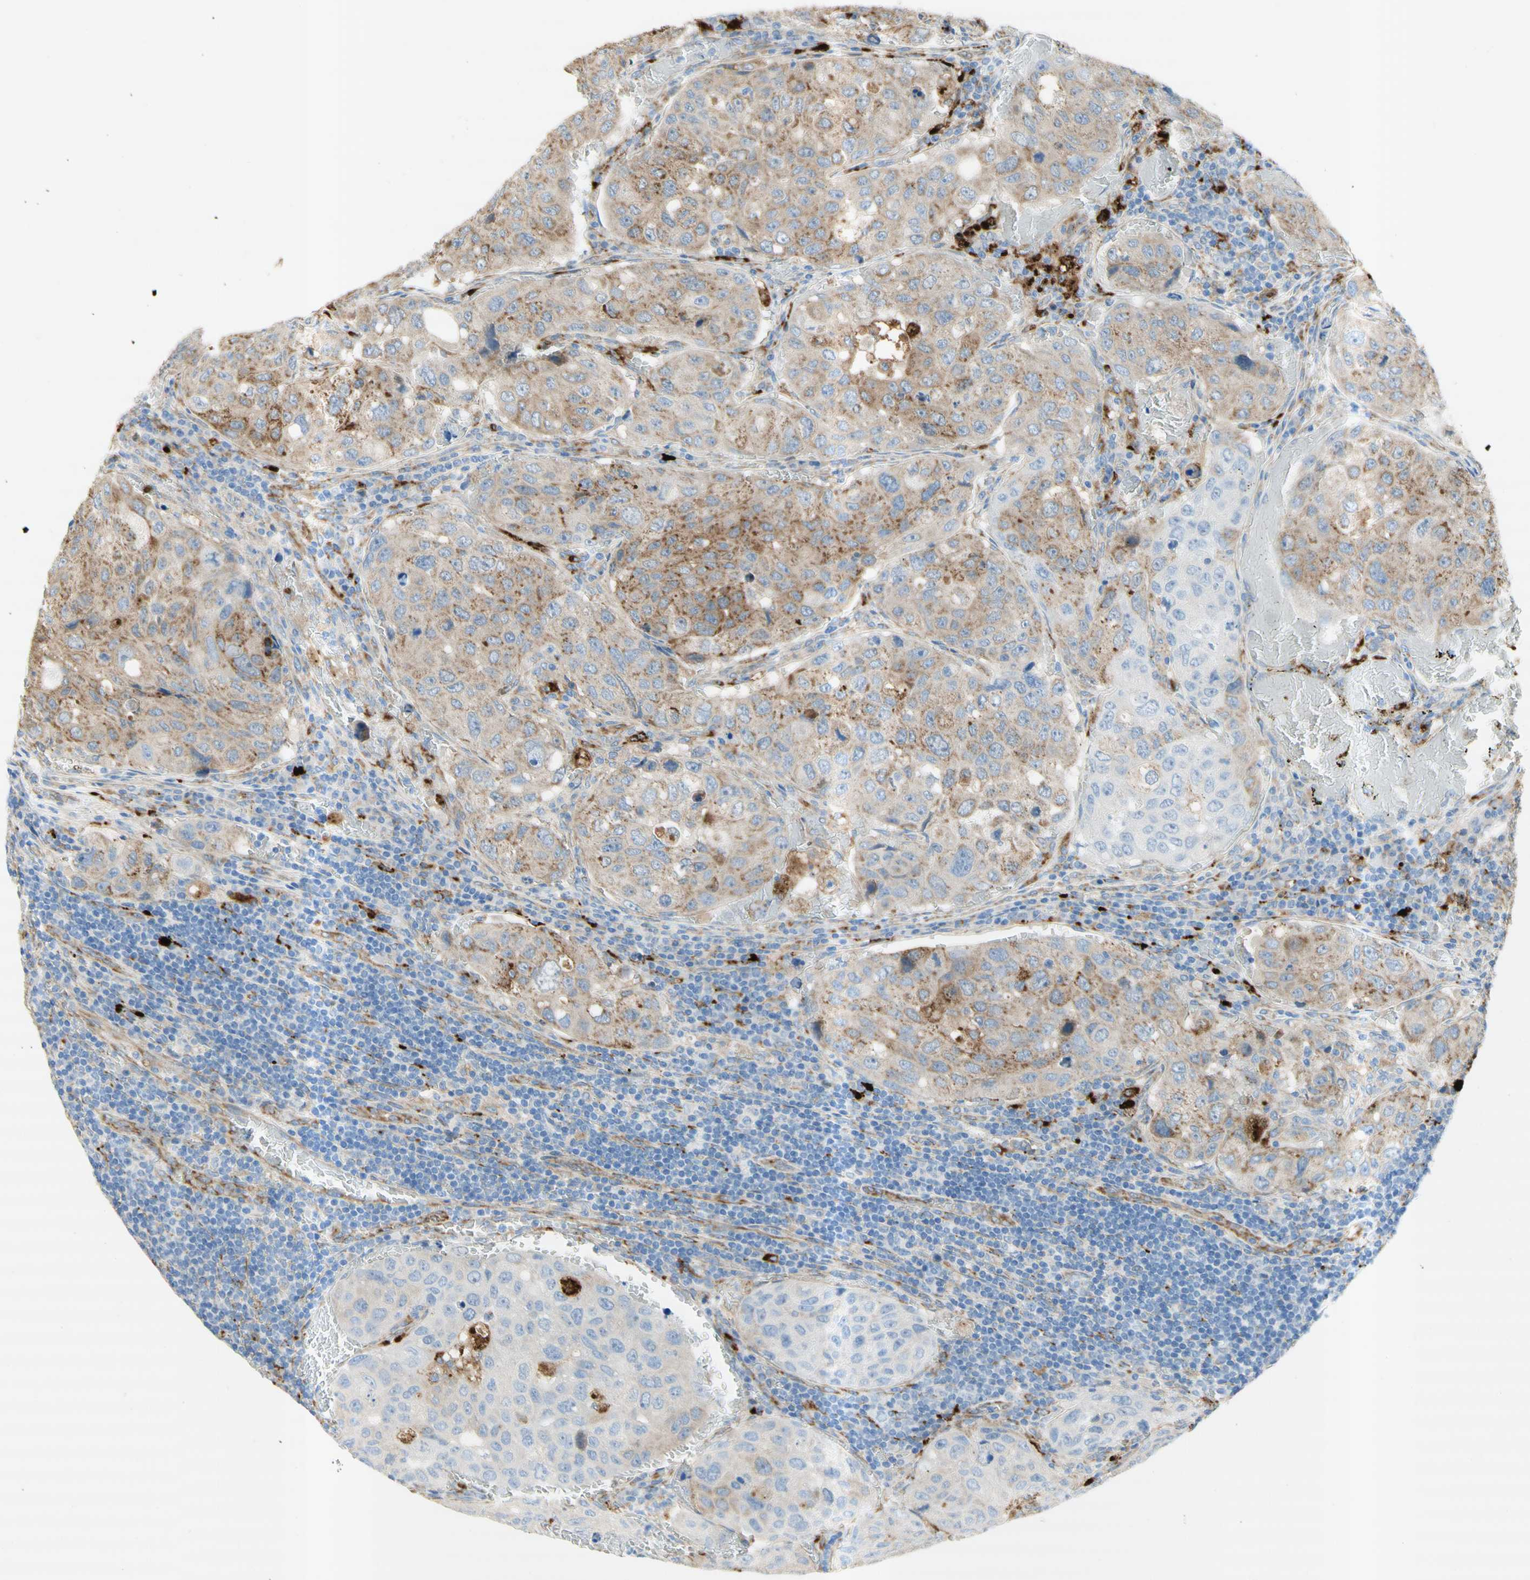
{"staining": {"intensity": "moderate", "quantity": "25%-75%", "location": "cytoplasmic/membranous"}, "tissue": "urothelial cancer", "cell_type": "Tumor cells", "image_type": "cancer", "snomed": [{"axis": "morphology", "description": "Urothelial carcinoma, High grade"}, {"axis": "topography", "description": "Lymph node"}, {"axis": "topography", "description": "Urinary bladder"}], "caption": "Human urothelial cancer stained with a brown dye exhibits moderate cytoplasmic/membranous positive expression in approximately 25%-75% of tumor cells.", "gene": "URB2", "patient": {"sex": "male", "age": 51}}